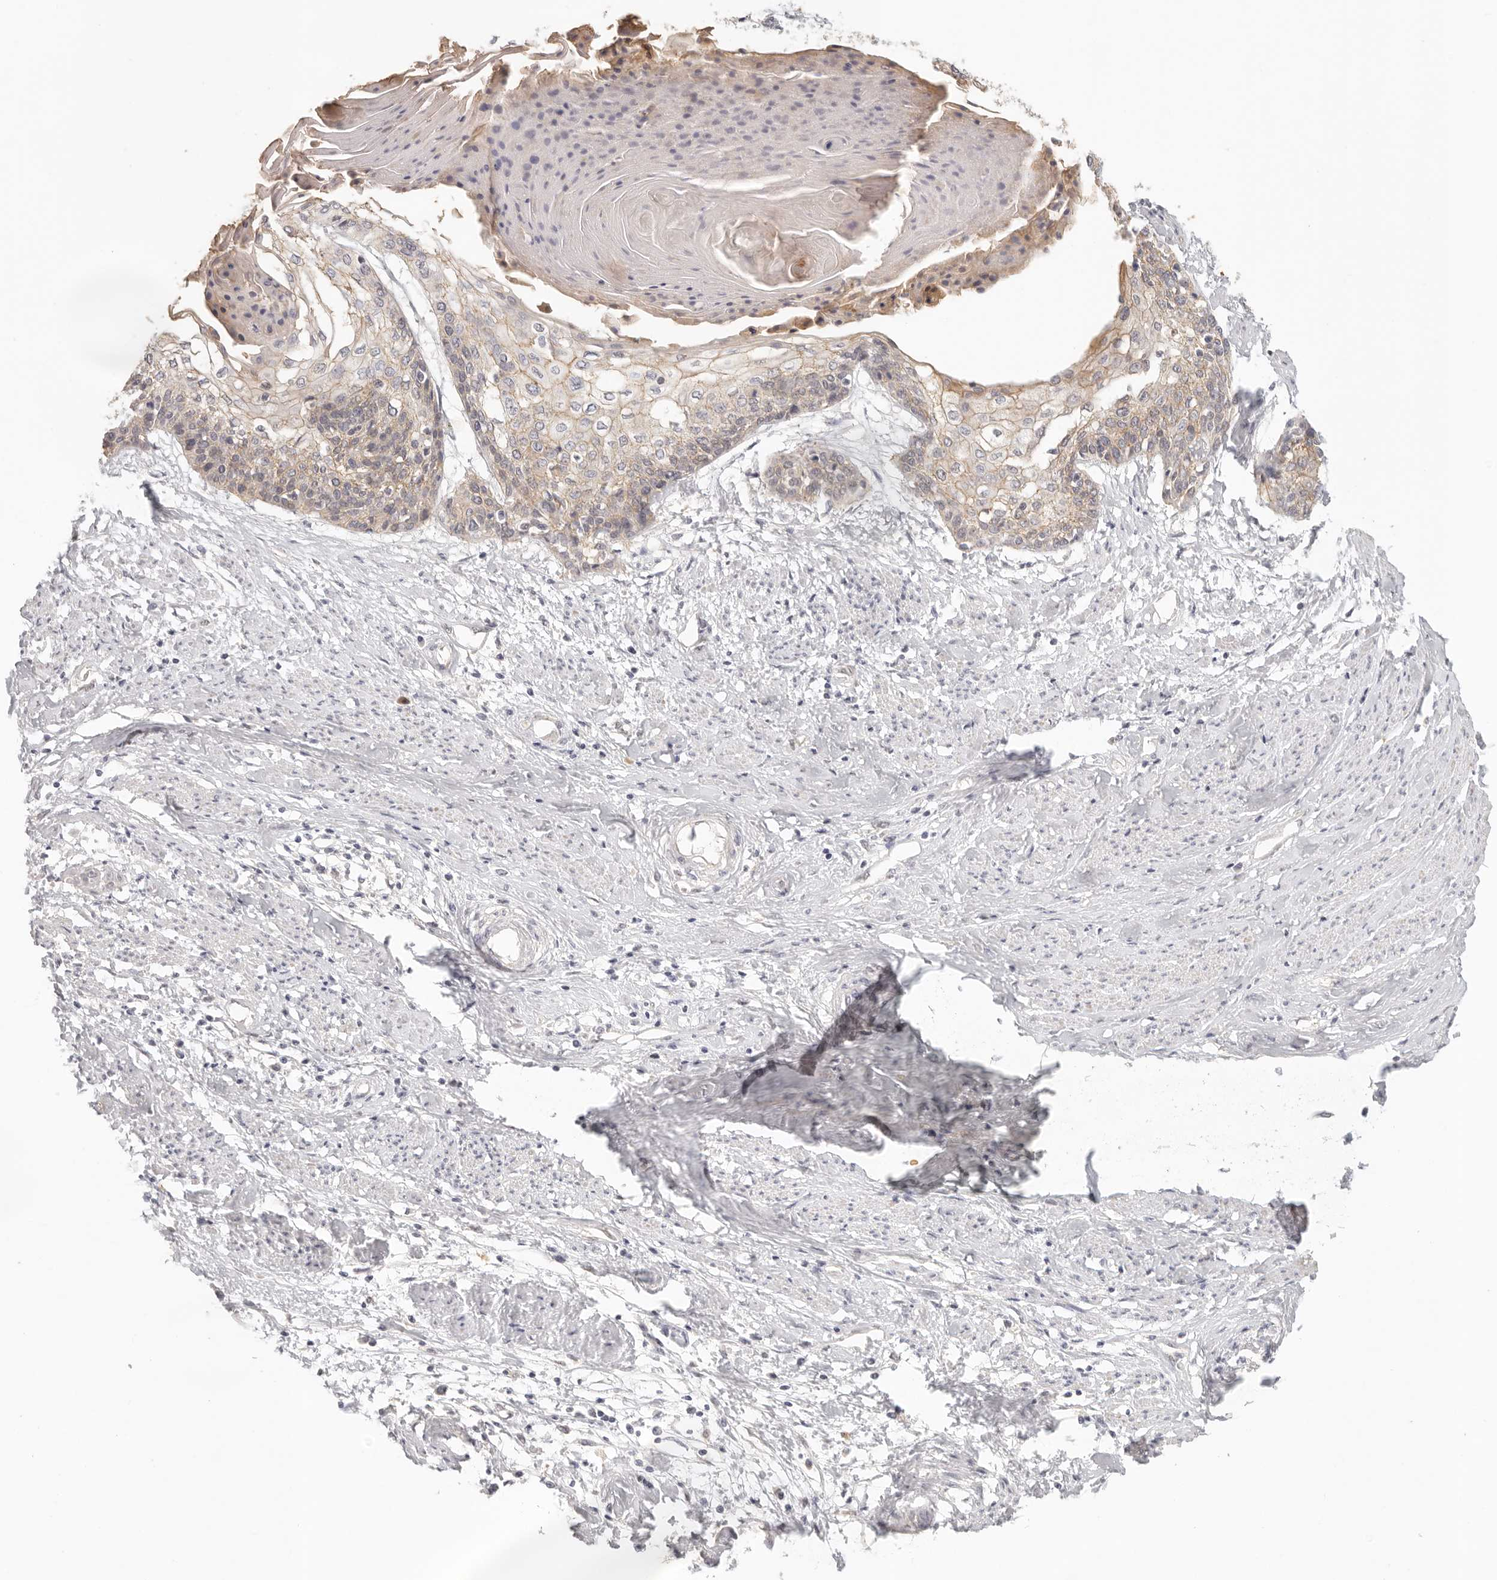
{"staining": {"intensity": "weak", "quantity": "25%-75%", "location": "cytoplasmic/membranous"}, "tissue": "cervical cancer", "cell_type": "Tumor cells", "image_type": "cancer", "snomed": [{"axis": "morphology", "description": "Squamous cell carcinoma, NOS"}, {"axis": "topography", "description": "Cervix"}], "caption": "Immunohistochemical staining of human cervical squamous cell carcinoma shows weak cytoplasmic/membranous protein staining in approximately 25%-75% of tumor cells.", "gene": "ANXA9", "patient": {"sex": "female", "age": 57}}